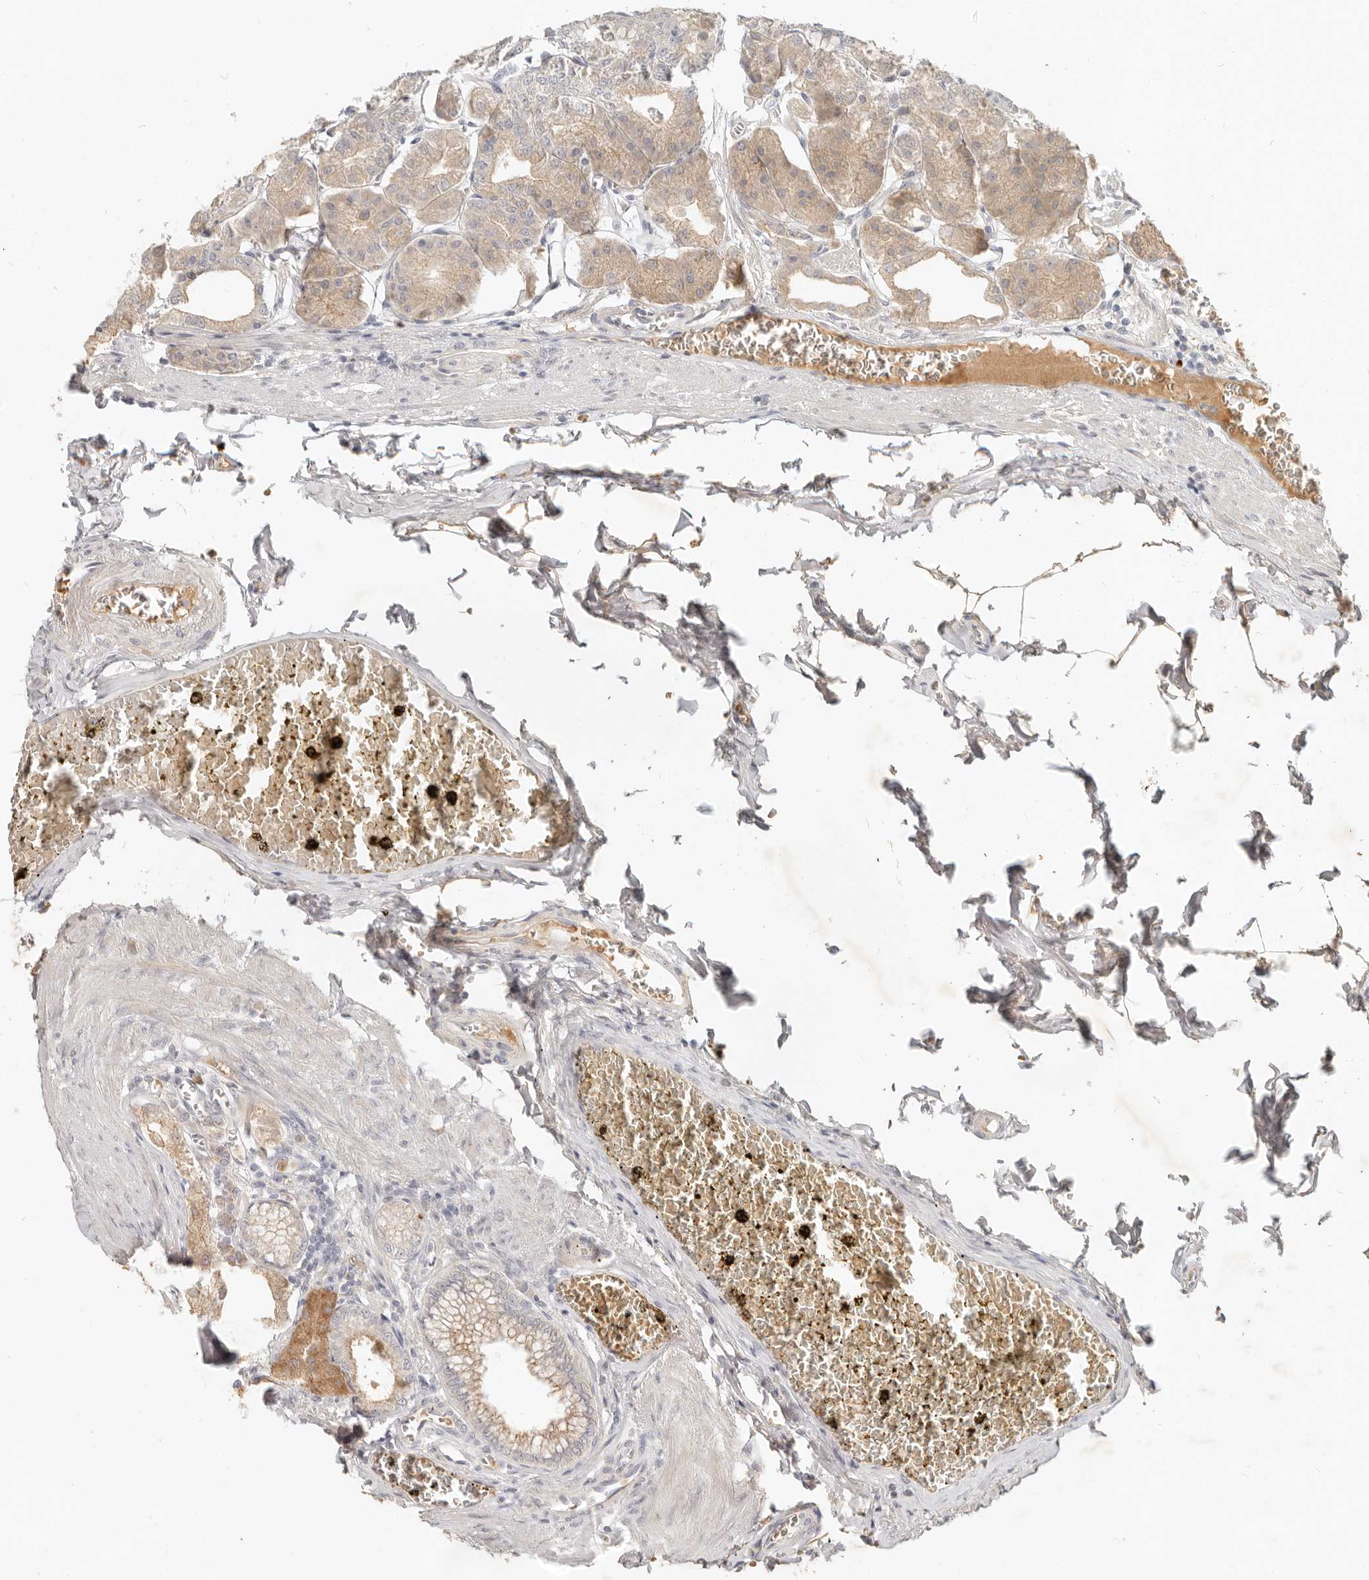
{"staining": {"intensity": "weak", "quantity": ">75%", "location": "cytoplasmic/membranous"}, "tissue": "stomach", "cell_type": "Glandular cells", "image_type": "normal", "snomed": [{"axis": "morphology", "description": "Normal tissue, NOS"}, {"axis": "topography", "description": "Stomach, lower"}], "caption": "A brown stain highlights weak cytoplasmic/membranous positivity of a protein in glandular cells of unremarkable stomach.", "gene": "UBXN11", "patient": {"sex": "male", "age": 71}}